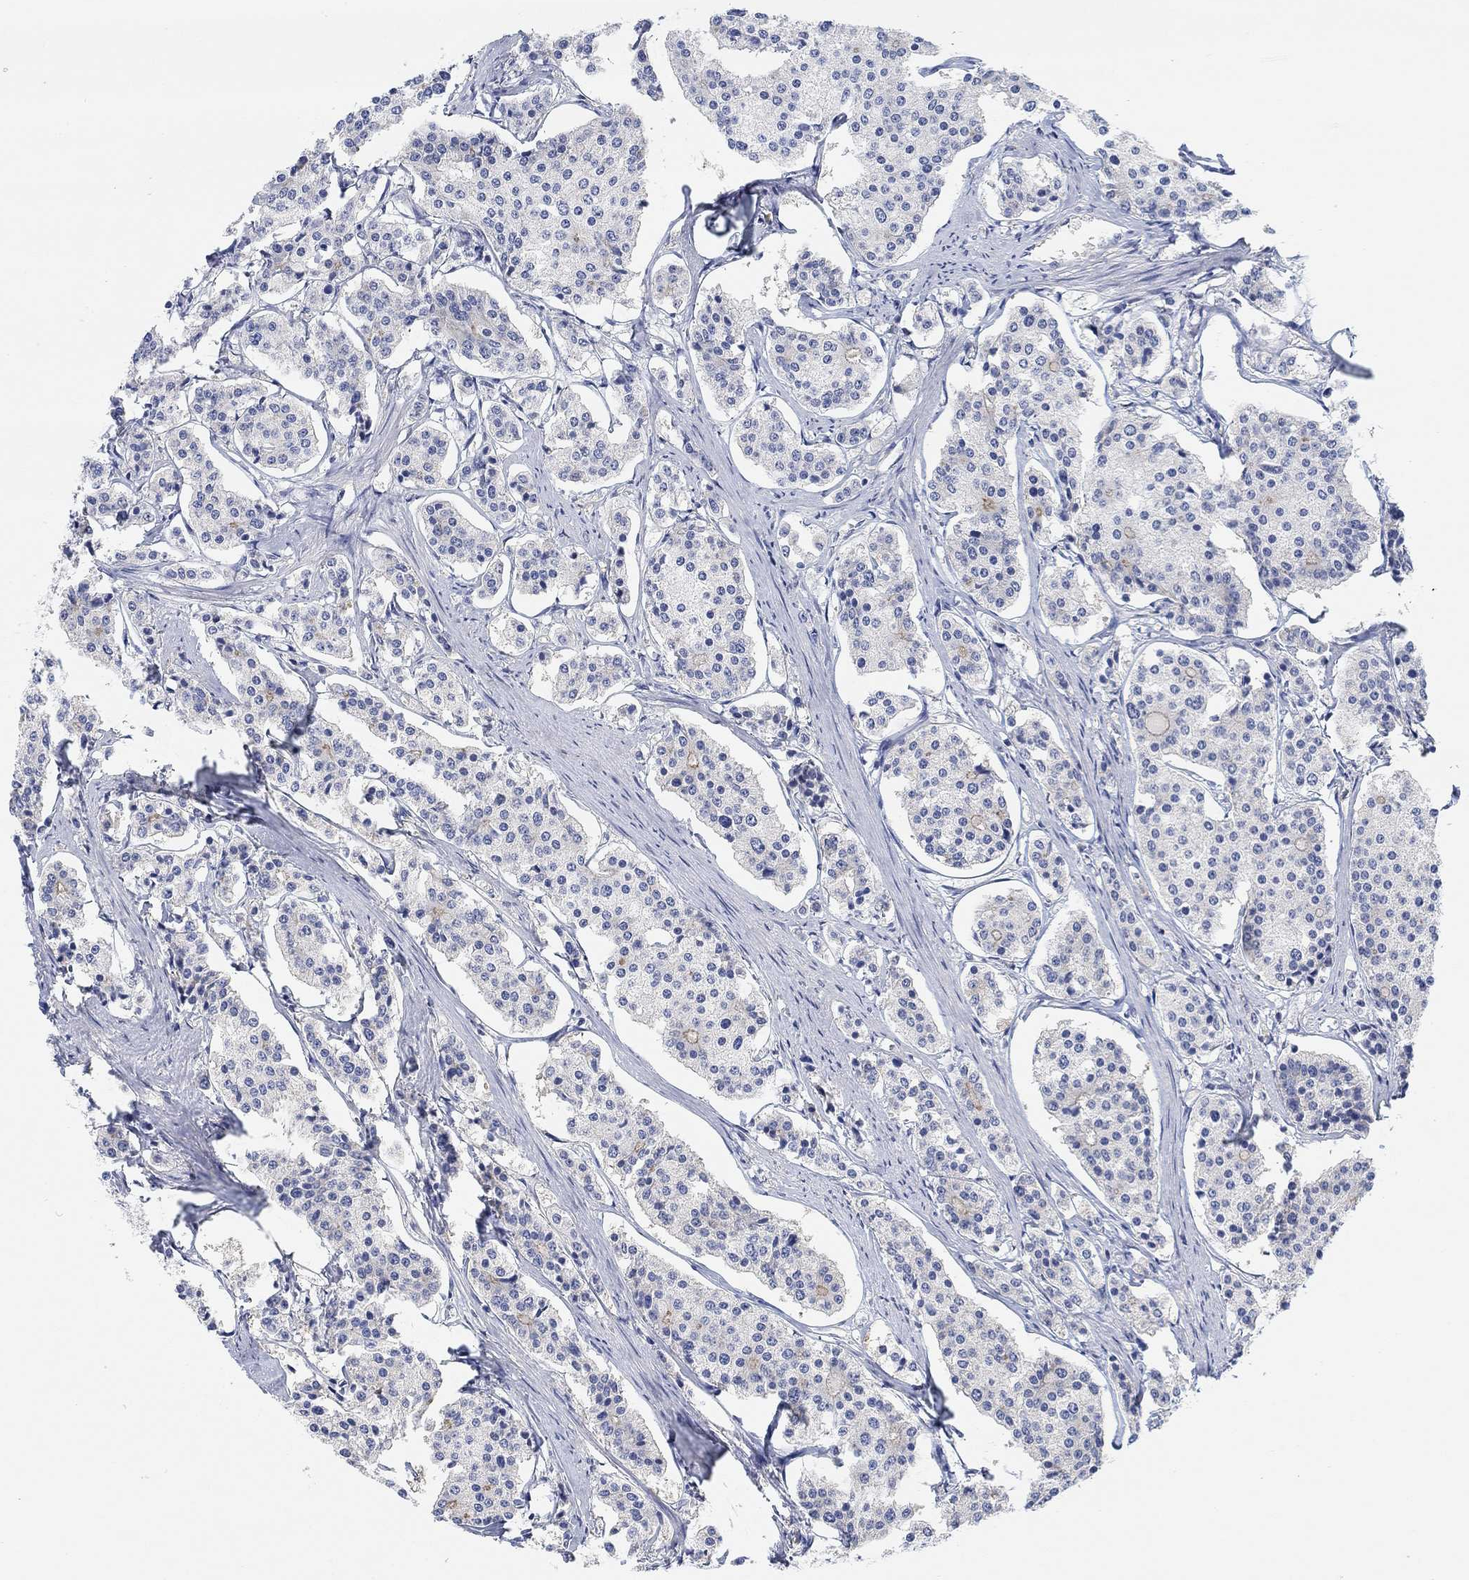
{"staining": {"intensity": "weak", "quantity": "<25%", "location": "cytoplasmic/membranous"}, "tissue": "carcinoid", "cell_type": "Tumor cells", "image_type": "cancer", "snomed": [{"axis": "morphology", "description": "Carcinoid, malignant, NOS"}, {"axis": "topography", "description": "Small intestine"}], "caption": "High power microscopy image of an IHC histopathology image of malignant carcinoid, revealing no significant staining in tumor cells.", "gene": "RGS1", "patient": {"sex": "female", "age": 65}}